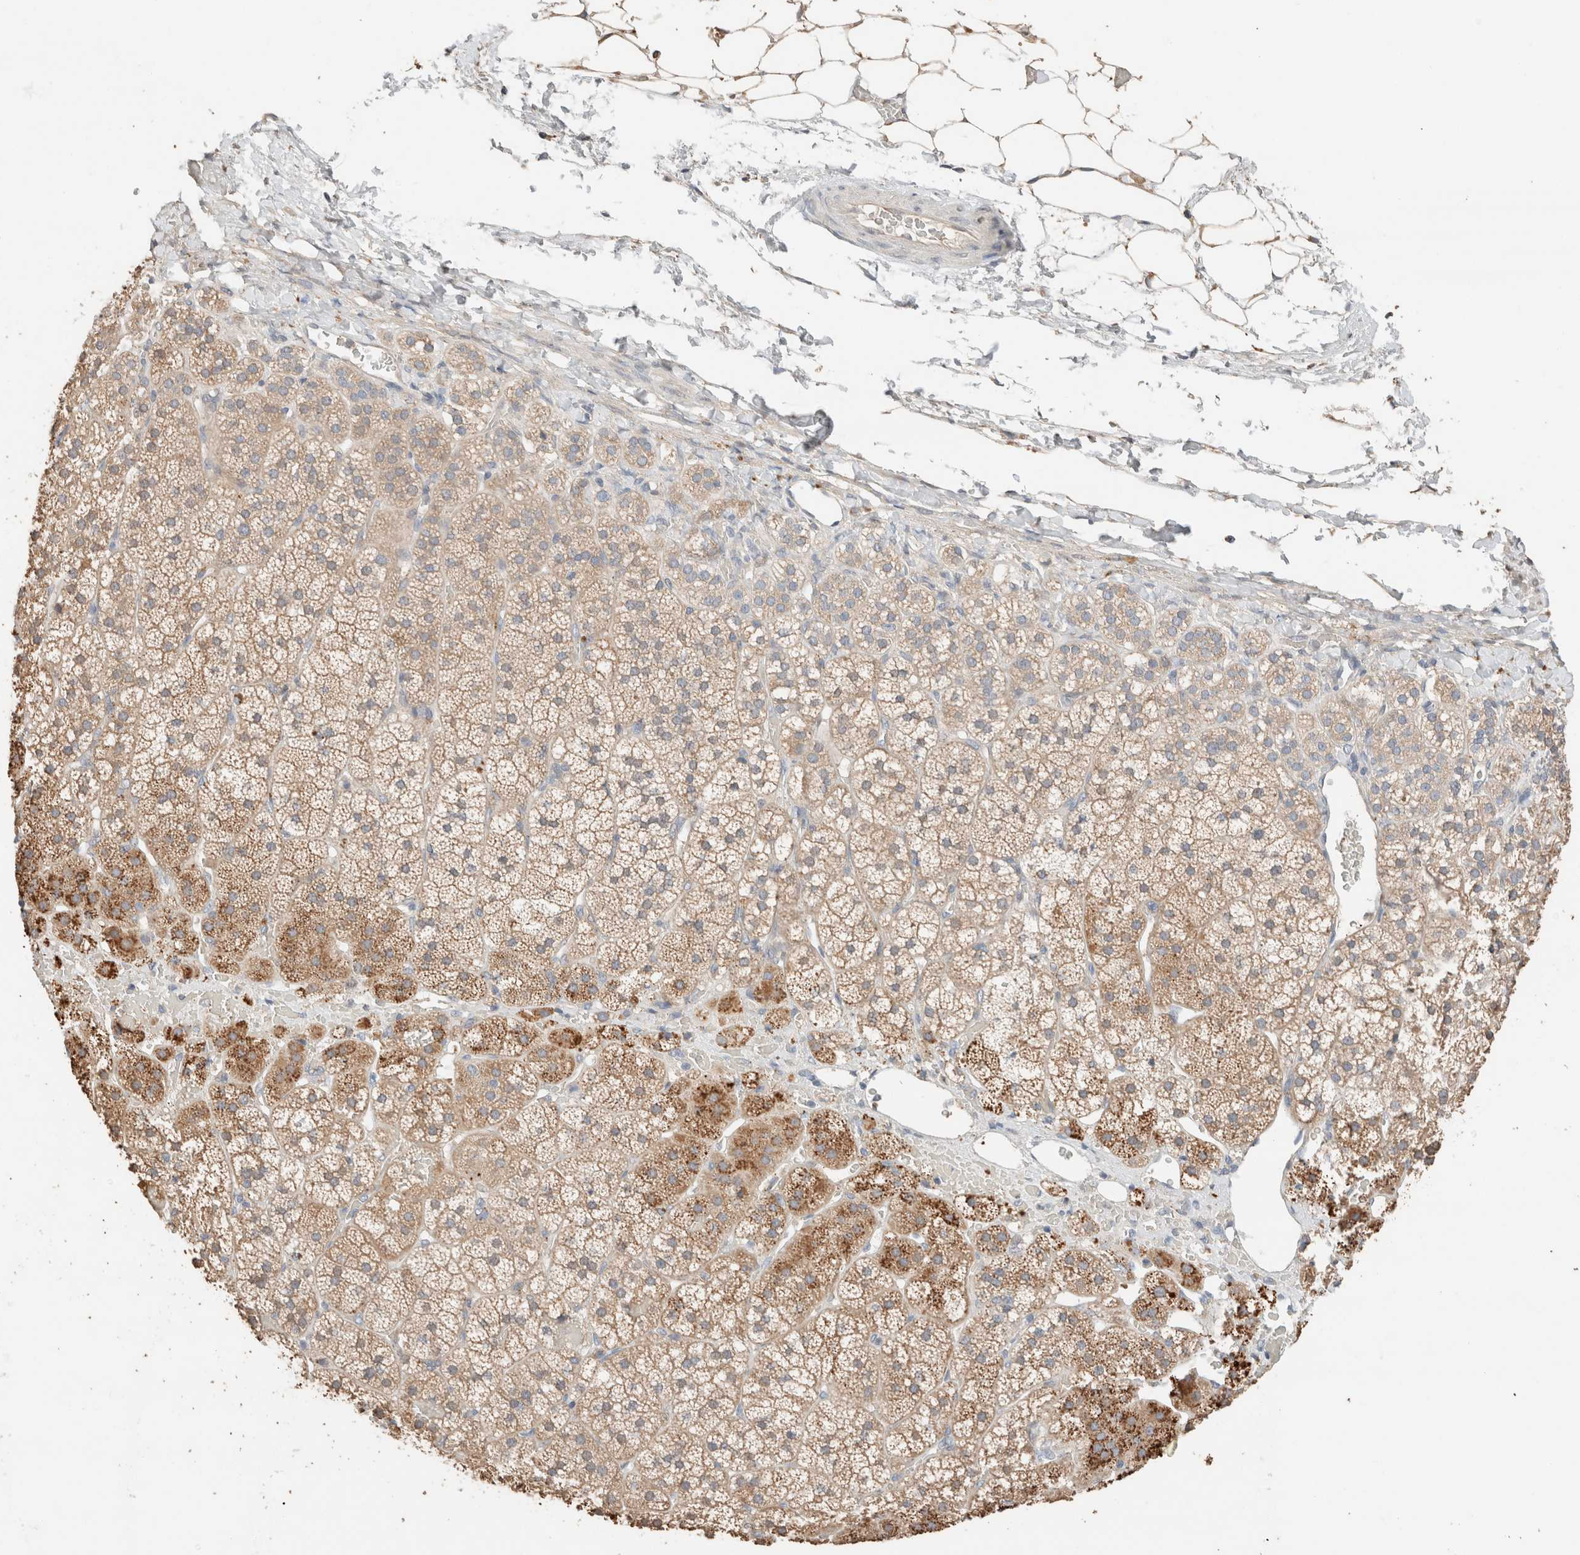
{"staining": {"intensity": "moderate", "quantity": ">75%", "location": "cytoplasmic/membranous"}, "tissue": "adrenal gland", "cell_type": "Glandular cells", "image_type": "normal", "snomed": [{"axis": "morphology", "description": "Normal tissue, NOS"}, {"axis": "topography", "description": "Adrenal gland"}], "caption": "Protein analysis of benign adrenal gland shows moderate cytoplasmic/membranous positivity in approximately >75% of glandular cells. (brown staining indicates protein expression, while blue staining denotes nuclei).", "gene": "TUBD1", "patient": {"sex": "female", "age": 44}}